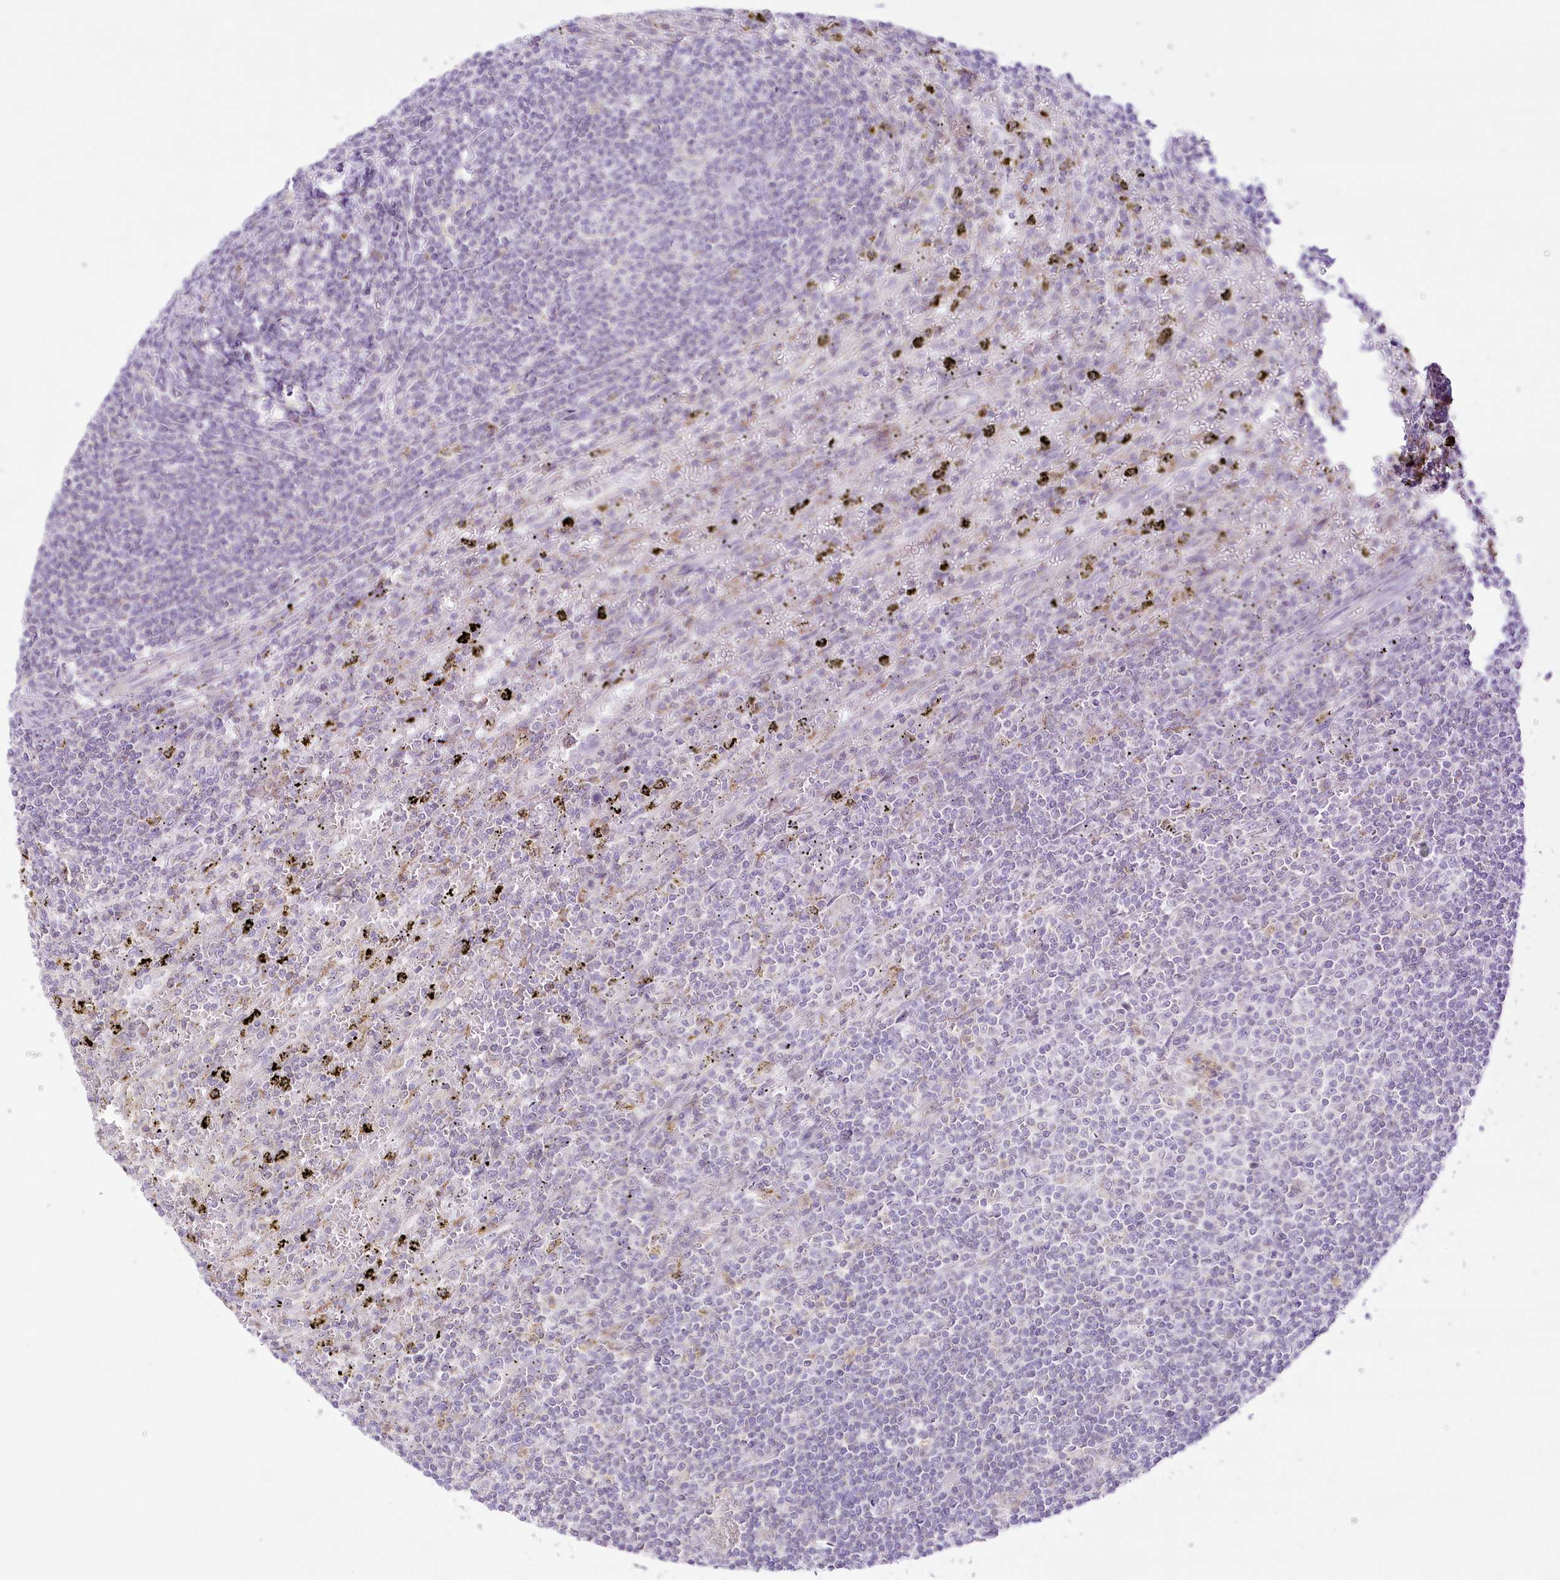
{"staining": {"intensity": "negative", "quantity": "none", "location": "none"}, "tissue": "lymphoma", "cell_type": "Tumor cells", "image_type": "cancer", "snomed": [{"axis": "morphology", "description": "Malignant lymphoma, non-Hodgkin's type, Low grade"}, {"axis": "topography", "description": "Spleen"}], "caption": "DAB immunohistochemical staining of human lymphoma shows no significant expression in tumor cells. (DAB IHC, high magnification).", "gene": "CCDC30", "patient": {"sex": "male", "age": 76}}